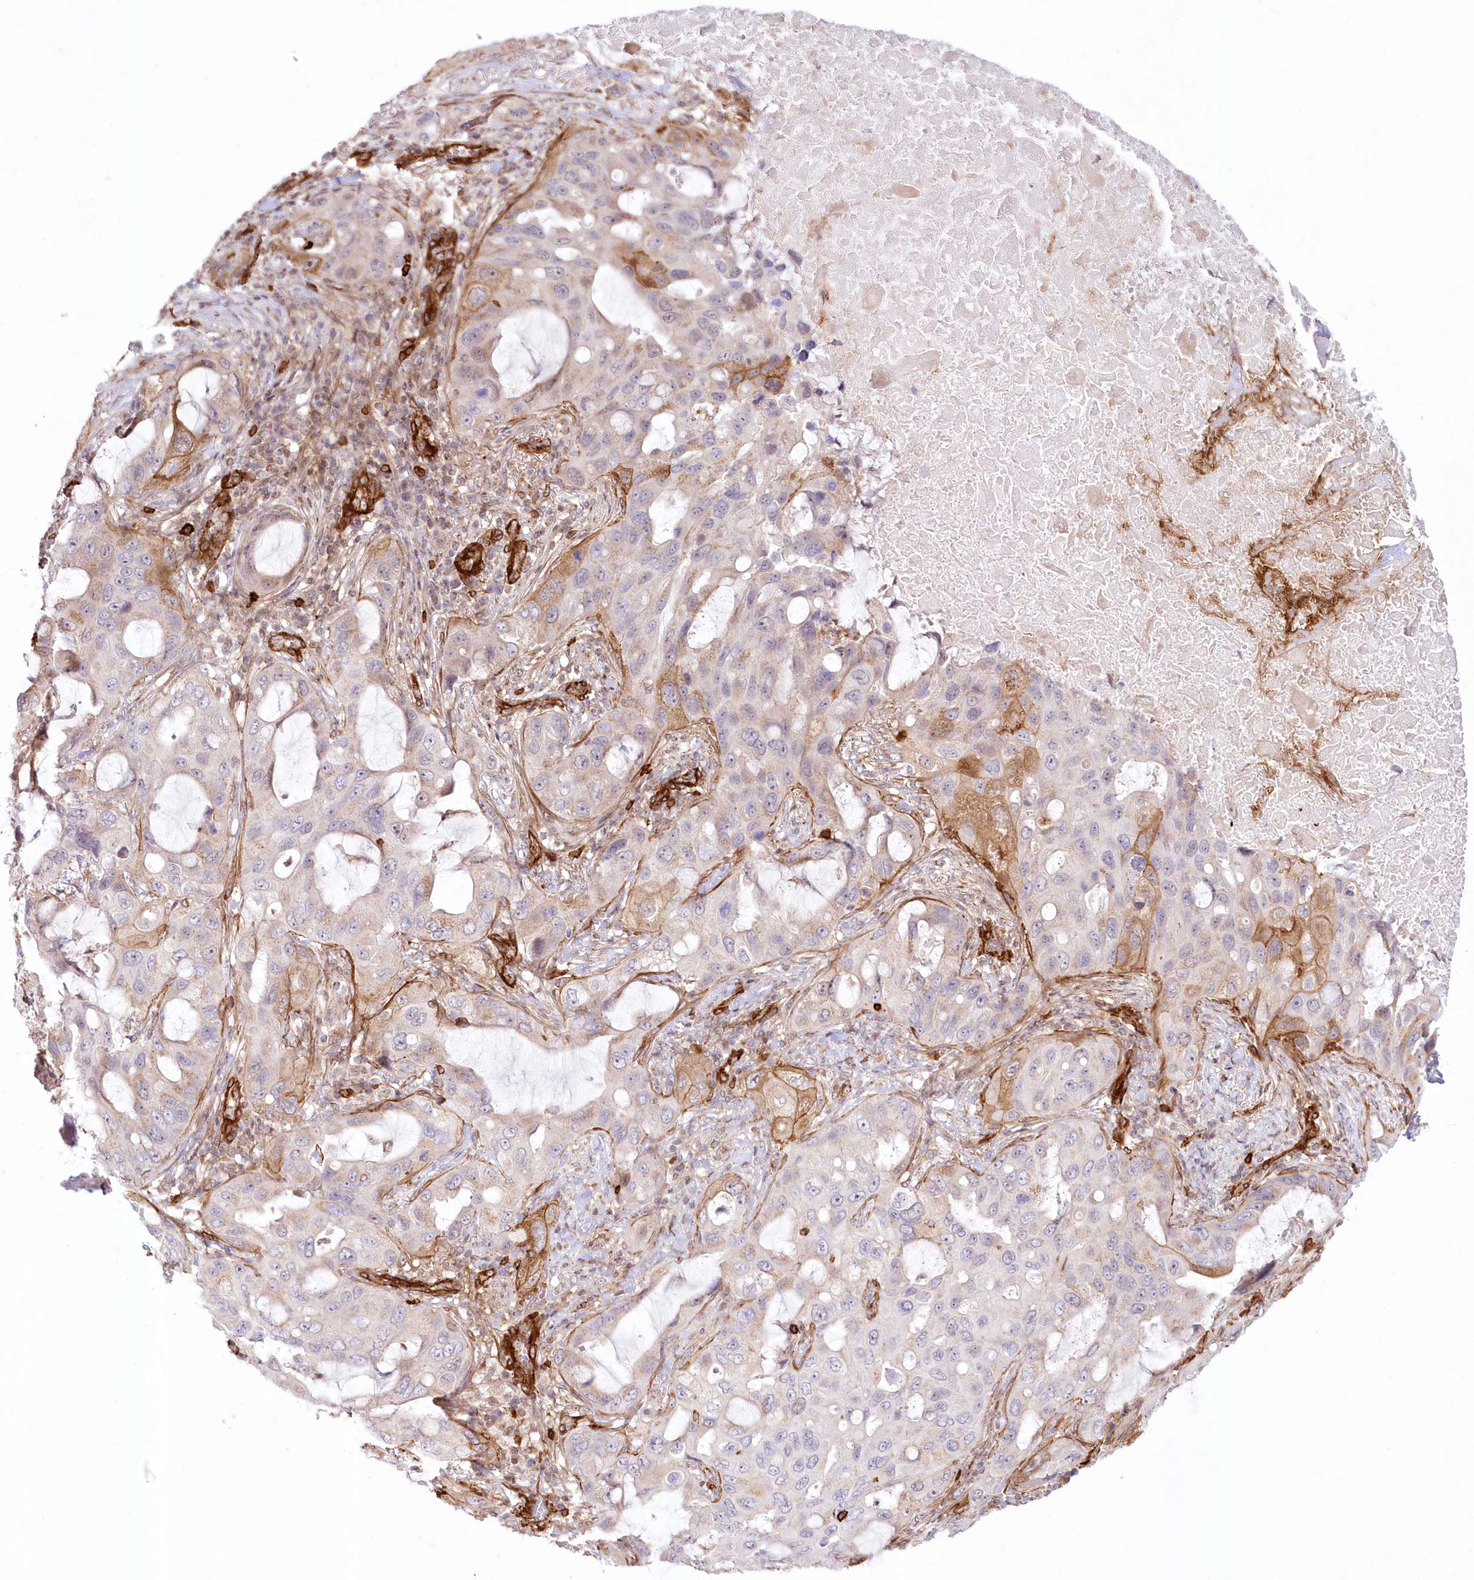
{"staining": {"intensity": "moderate", "quantity": "<25%", "location": "cytoplasmic/membranous"}, "tissue": "lung cancer", "cell_type": "Tumor cells", "image_type": "cancer", "snomed": [{"axis": "morphology", "description": "Squamous cell carcinoma, NOS"}, {"axis": "topography", "description": "Lung"}], "caption": "The histopathology image demonstrates a brown stain indicating the presence of a protein in the cytoplasmic/membranous of tumor cells in lung squamous cell carcinoma. (DAB (3,3'-diaminobenzidine) IHC with brightfield microscopy, high magnification).", "gene": "AFAP1L2", "patient": {"sex": "female", "age": 73}}